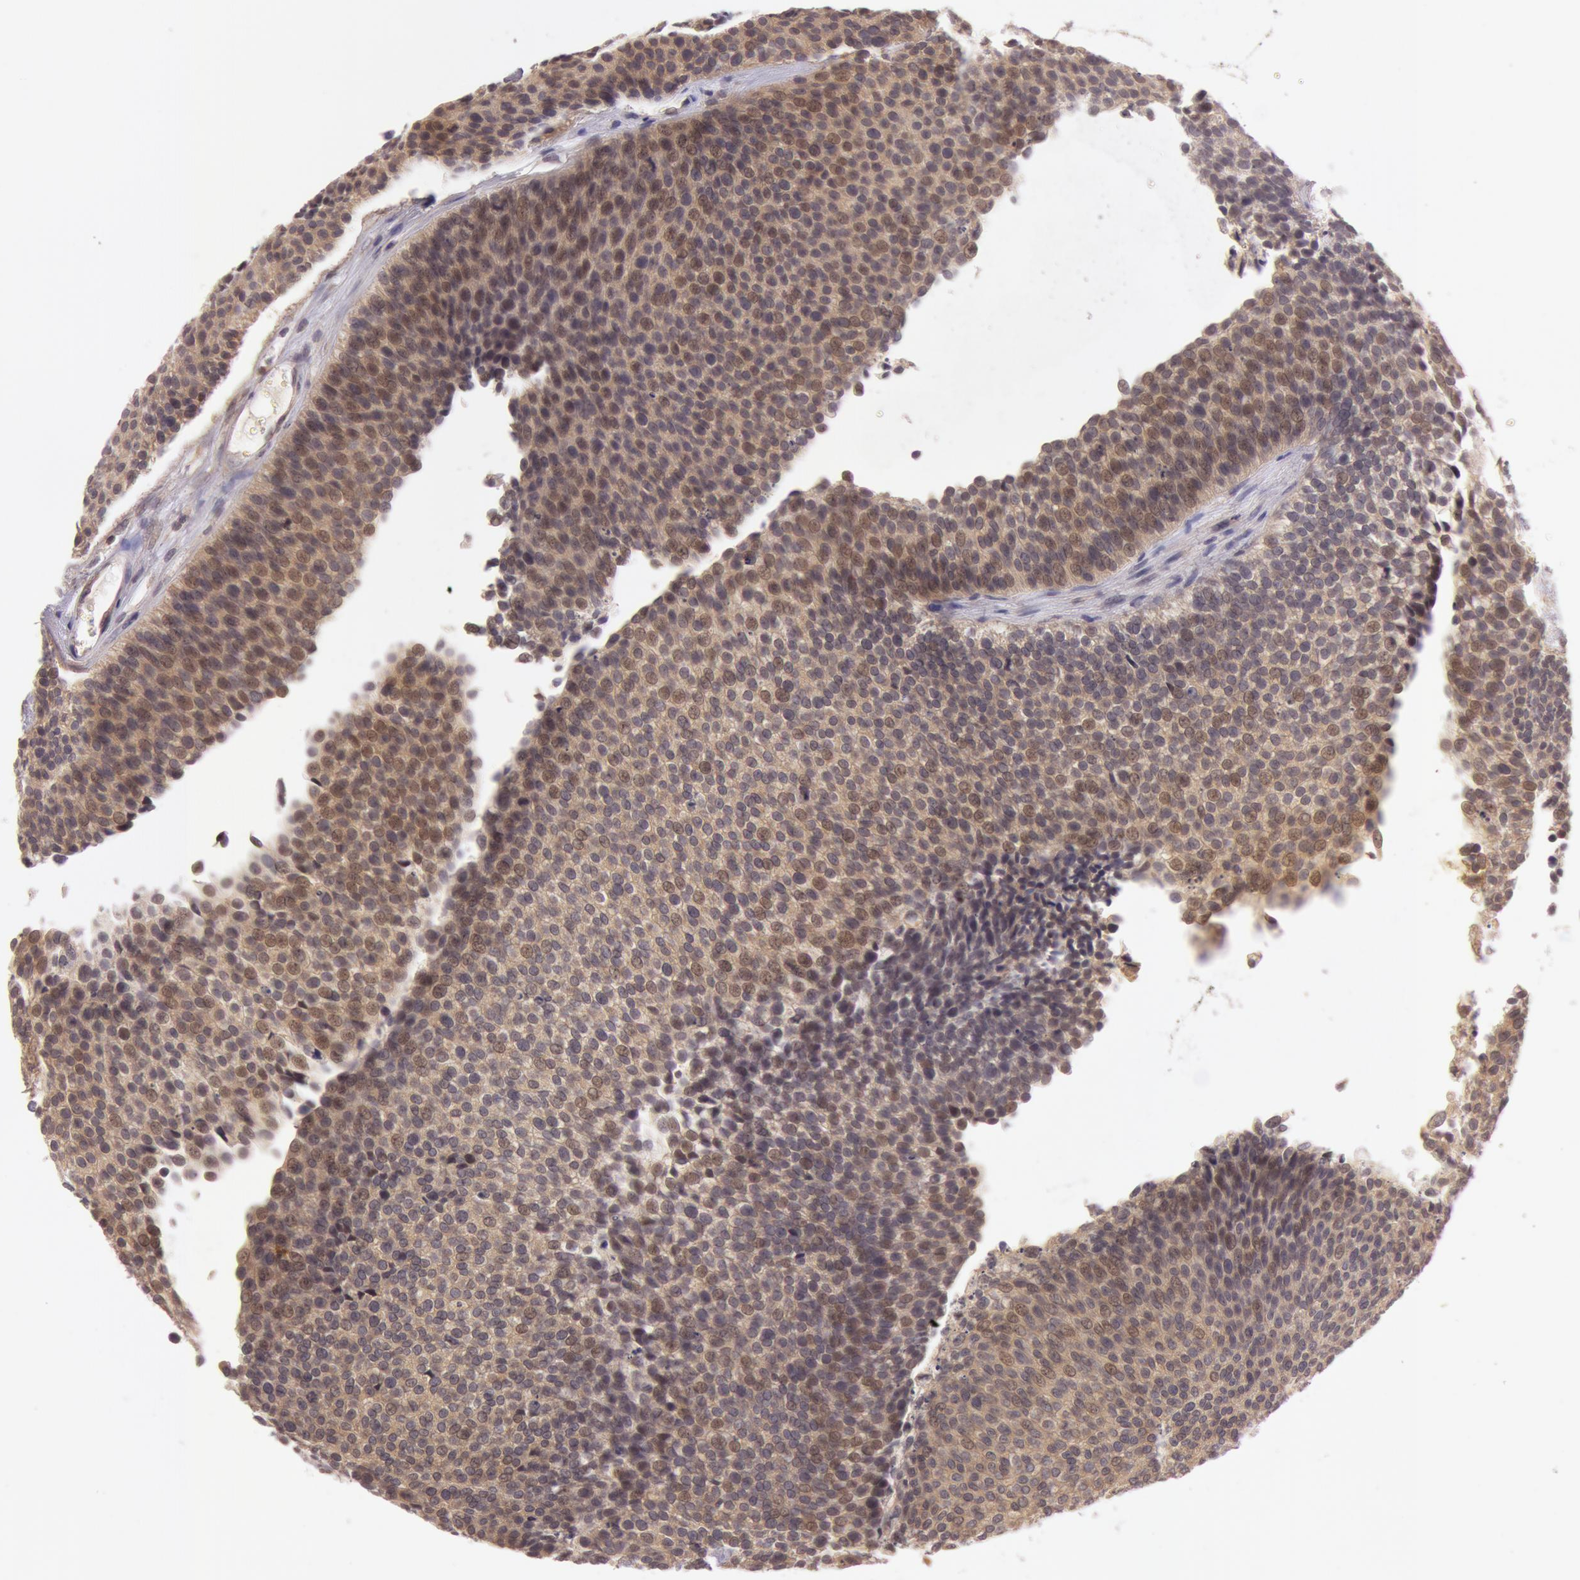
{"staining": {"intensity": "moderate", "quantity": ">75%", "location": "cytoplasmic/membranous"}, "tissue": "urothelial cancer", "cell_type": "Tumor cells", "image_type": "cancer", "snomed": [{"axis": "morphology", "description": "Urothelial carcinoma, Low grade"}, {"axis": "topography", "description": "Urinary bladder"}], "caption": "High-power microscopy captured an IHC image of low-grade urothelial carcinoma, revealing moderate cytoplasmic/membranous expression in about >75% of tumor cells.", "gene": "ATG2B", "patient": {"sex": "male", "age": 84}}